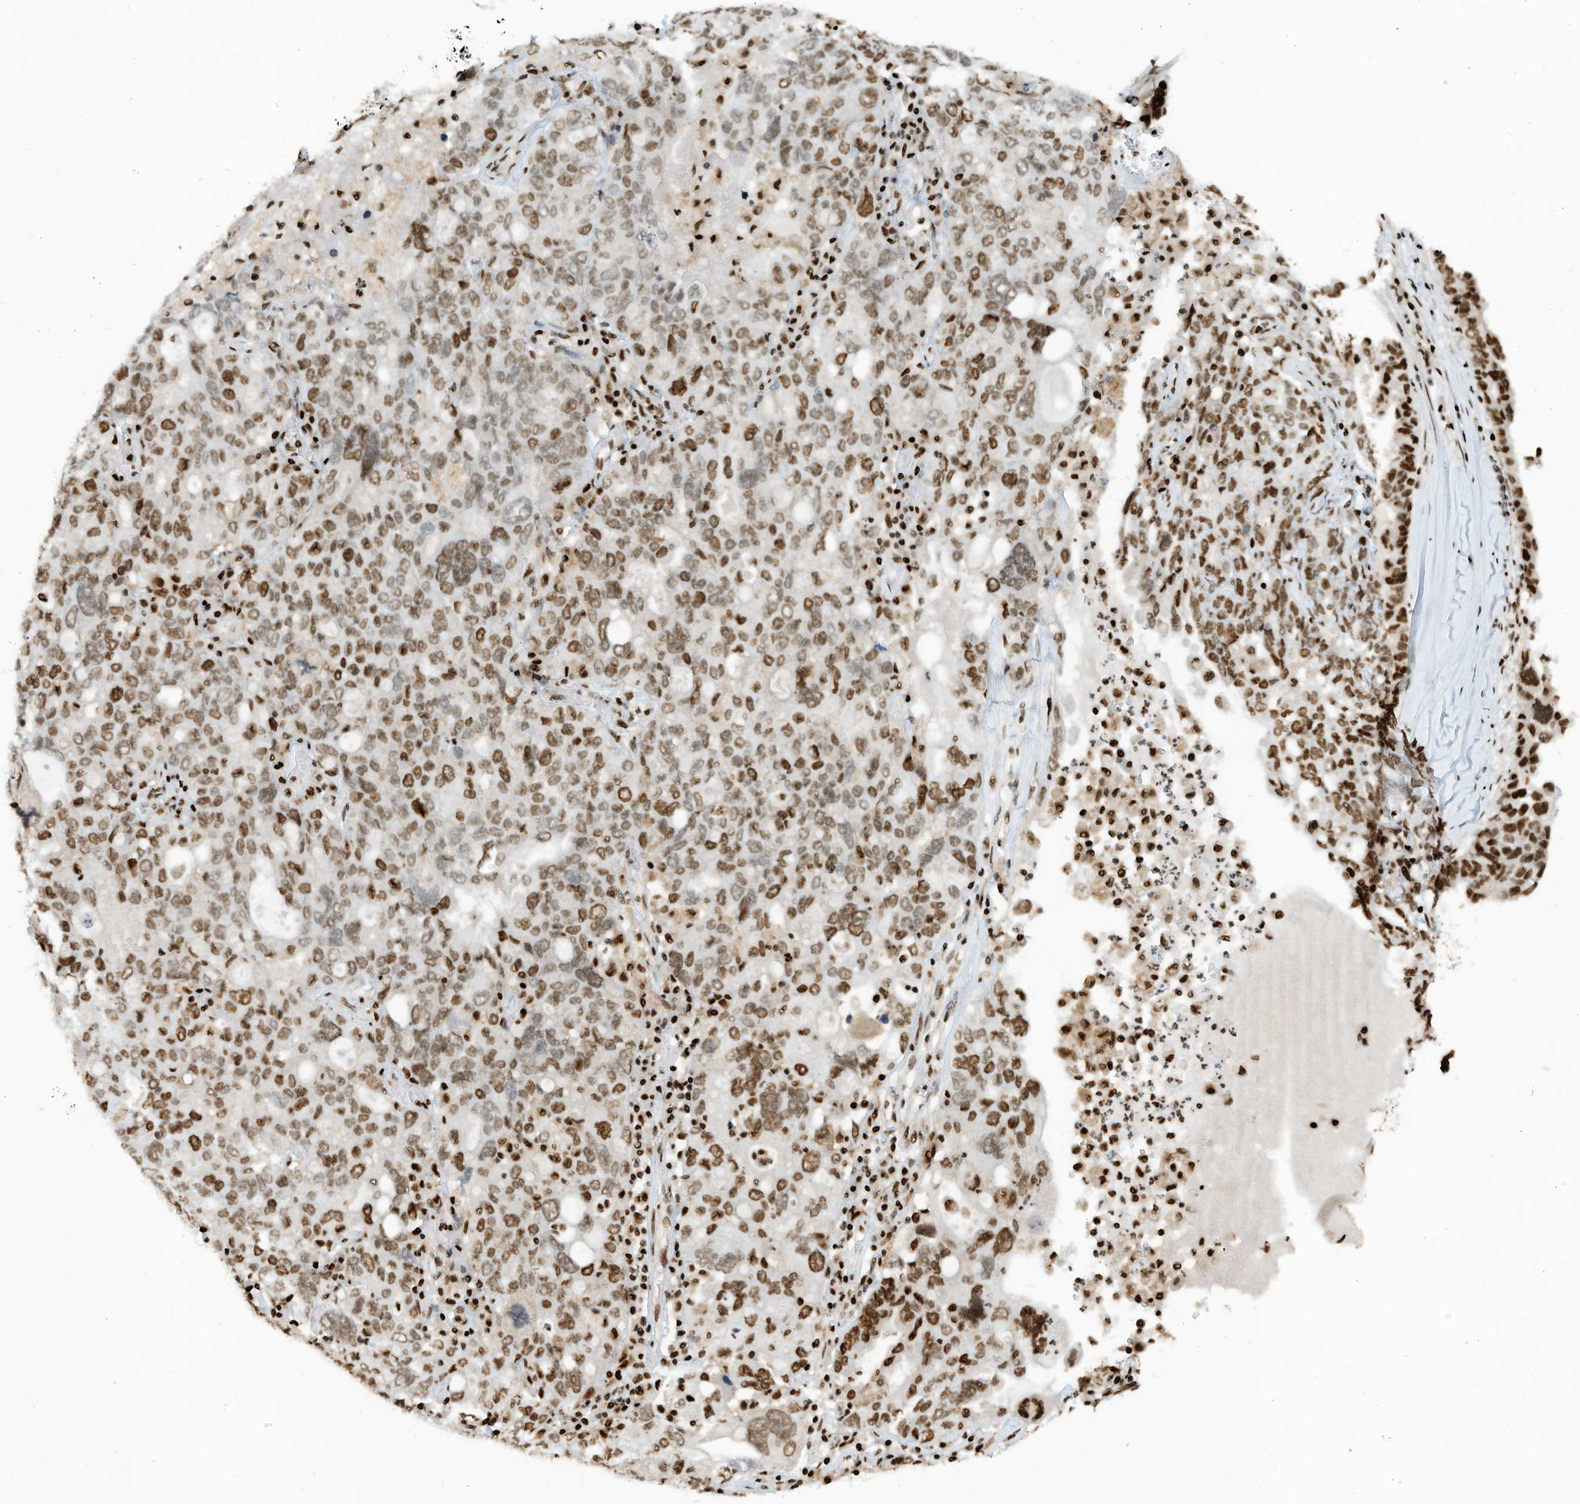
{"staining": {"intensity": "moderate", "quantity": ">75%", "location": "nuclear"}, "tissue": "ovarian cancer", "cell_type": "Tumor cells", "image_type": "cancer", "snomed": [{"axis": "morphology", "description": "Carcinoma, endometroid"}, {"axis": "topography", "description": "Ovary"}], "caption": "A medium amount of moderate nuclear positivity is appreciated in approximately >75% of tumor cells in ovarian cancer tissue. (IHC, brightfield microscopy, high magnification).", "gene": "SAMD15", "patient": {"sex": "female", "age": 62}}